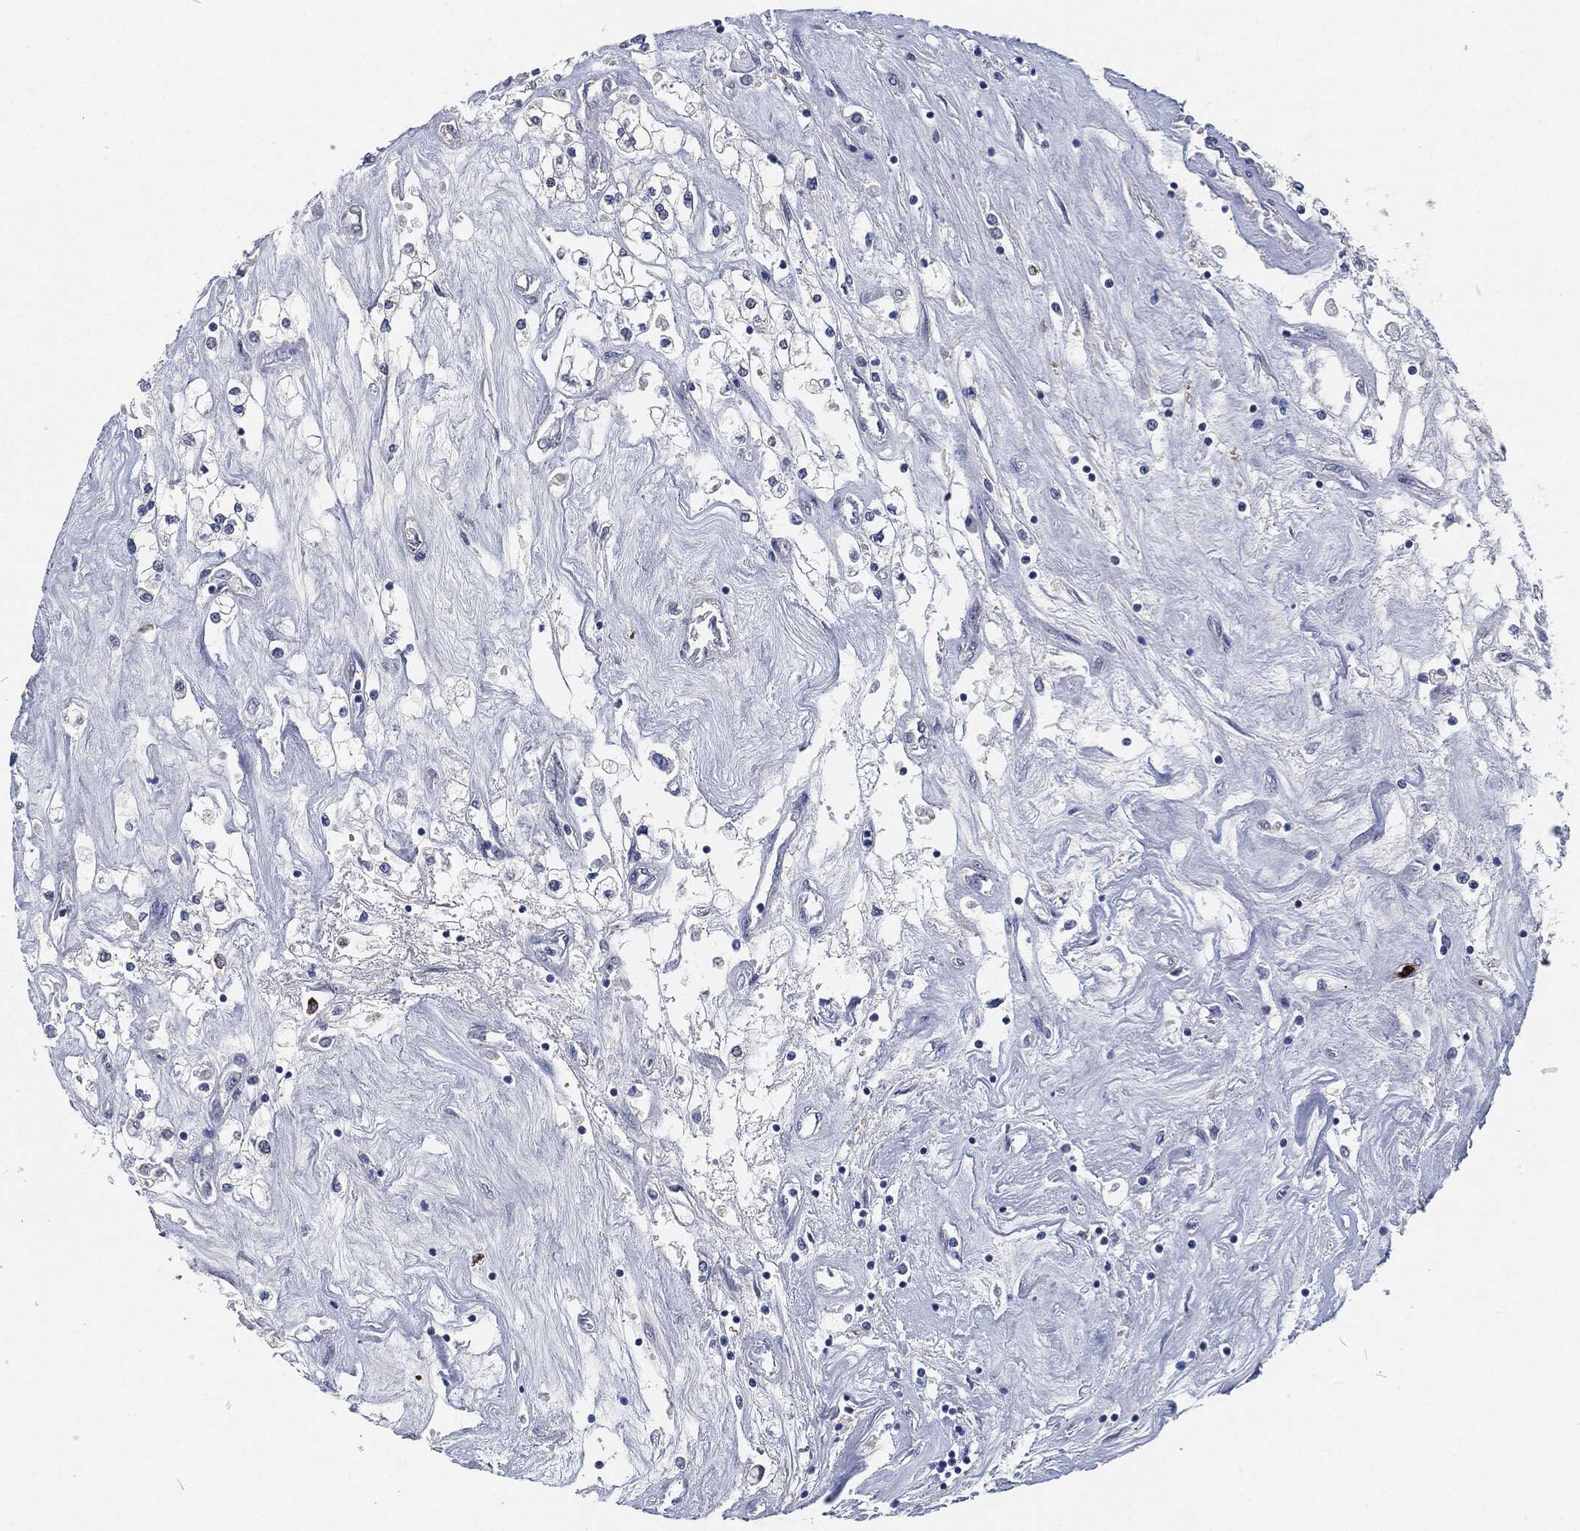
{"staining": {"intensity": "negative", "quantity": "none", "location": "none"}, "tissue": "renal cancer", "cell_type": "Tumor cells", "image_type": "cancer", "snomed": [{"axis": "morphology", "description": "Adenocarcinoma, NOS"}, {"axis": "topography", "description": "Kidney"}], "caption": "Renal cancer (adenocarcinoma) was stained to show a protein in brown. There is no significant staining in tumor cells.", "gene": "MPO", "patient": {"sex": "male", "age": 80}}